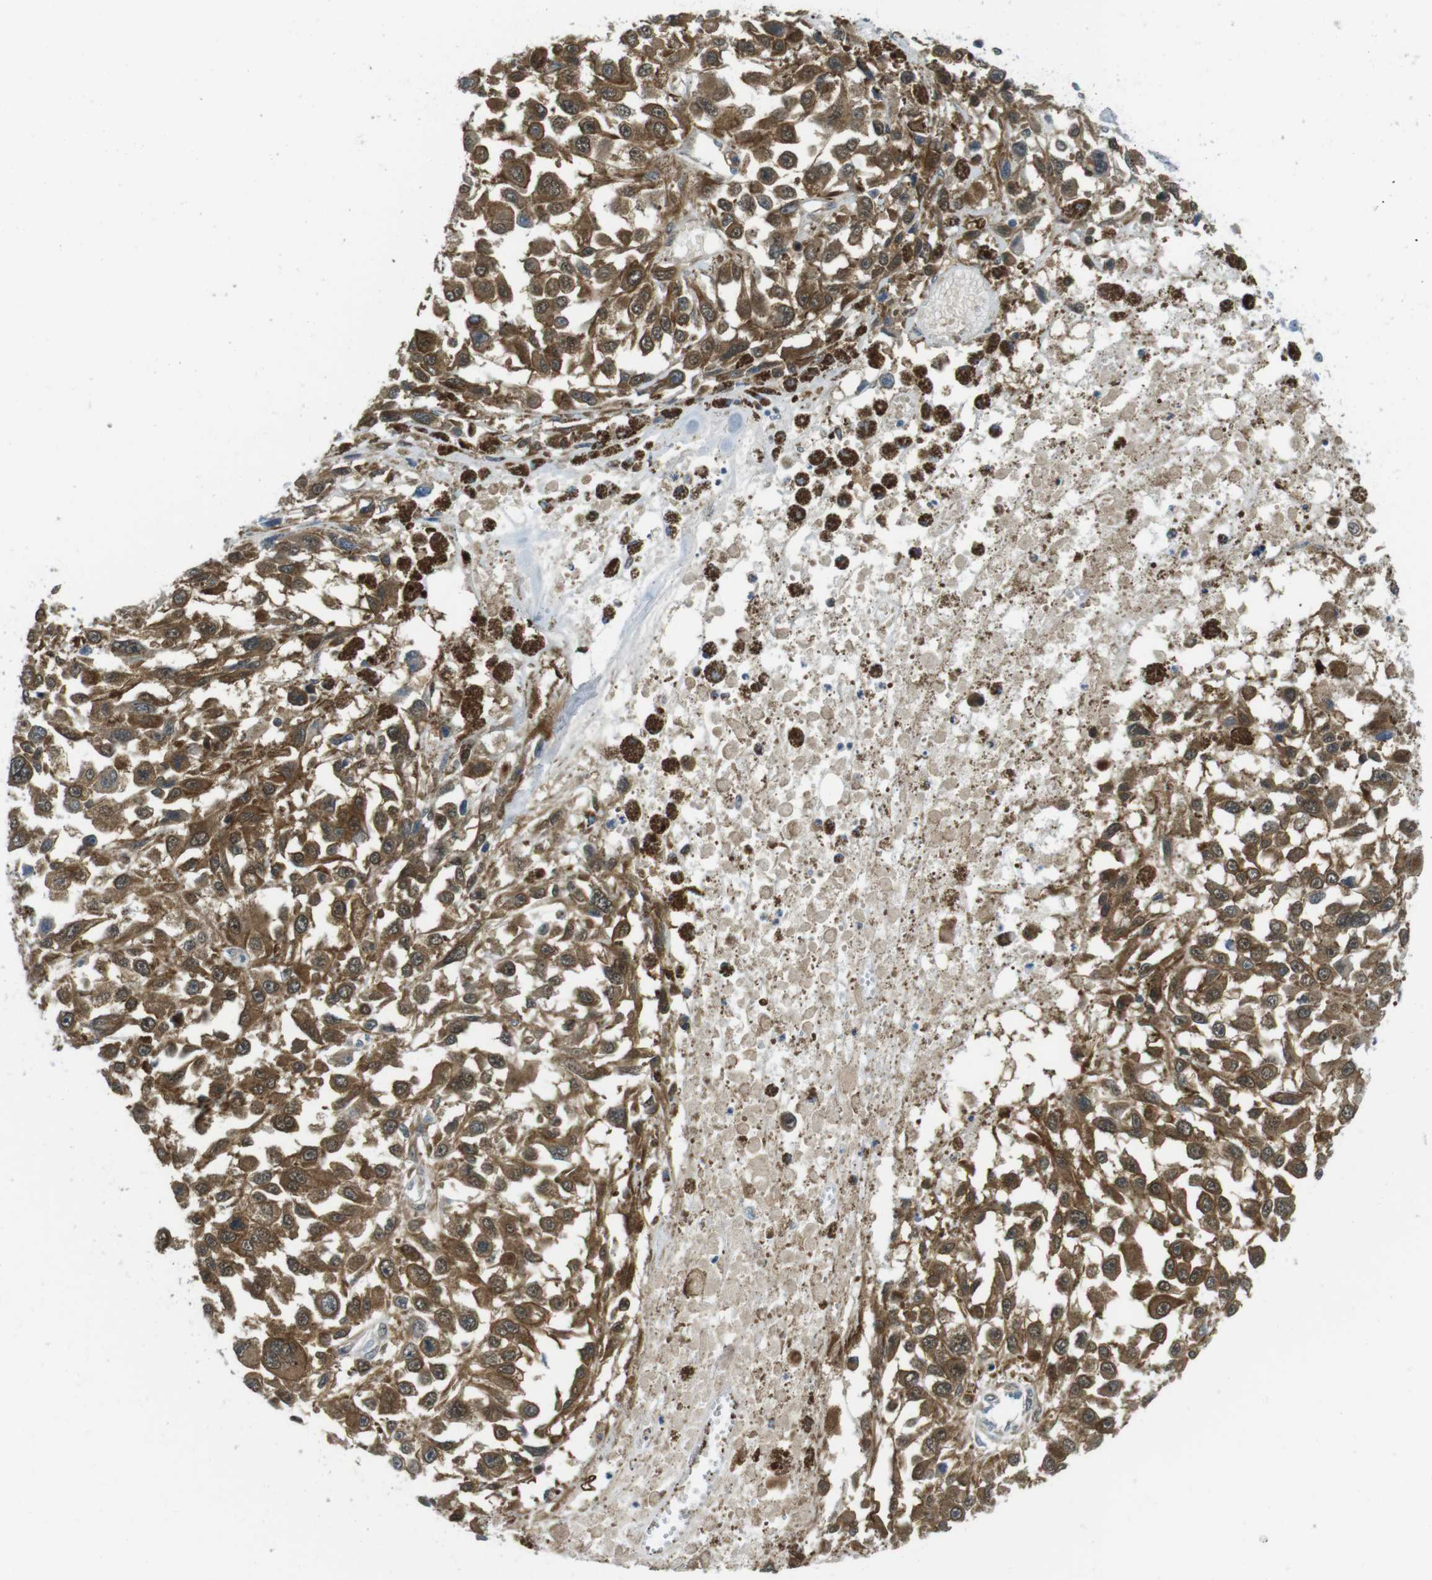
{"staining": {"intensity": "moderate", "quantity": ">75%", "location": "cytoplasmic/membranous"}, "tissue": "melanoma", "cell_type": "Tumor cells", "image_type": "cancer", "snomed": [{"axis": "morphology", "description": "Malignant melanoma, Metastatic site"}, {"axis": "topography", "description": "Lymph node"}], "caption": "Immunohistochemical staining of malignant melanoma (metastatic site) displays moderate cytoplasmic/membranous protein expression in approximately >75% of tumor cells.", "gene": "CASP2", "patient": {"sex": "male", "age": 59}}